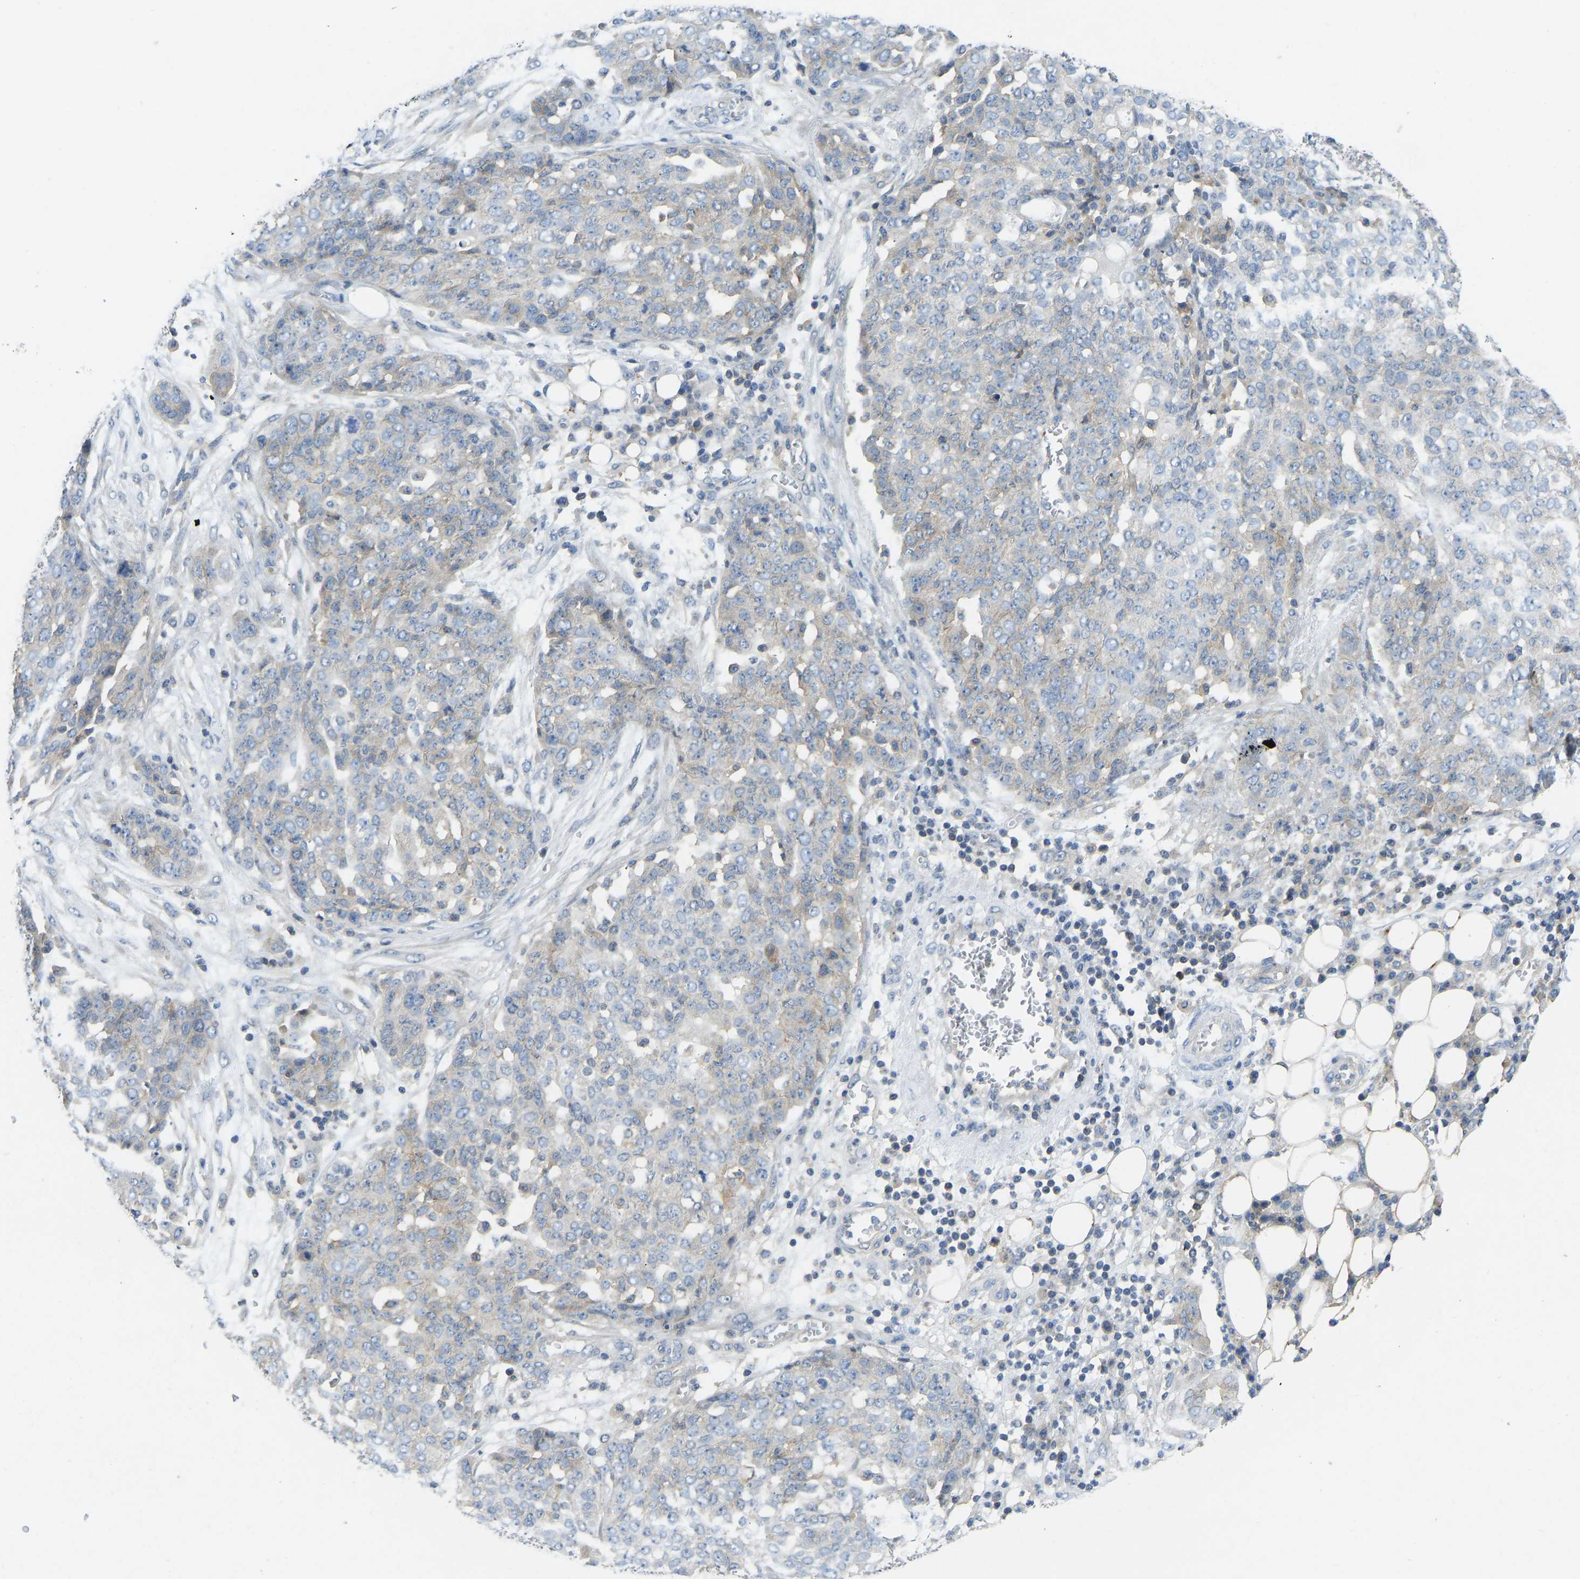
{"staining": {"intensity": "weak", "quantity": "<25%", "location": "cytoplasmic/membranous"}, "tissue": "ovarian cancer", "cell_type": "Tumor cells", "image_type": "cancer", "snomed": [{"axis": "morphology", "description": "Cystadenocarcinoma, serous, NOS"}, {"axis": "topography", "description": "Soft tissue"}, {"axis": "topography", "description": "Ovary"}], "caption": "This photomicrograph is of serous cystadenocarcinoma (ovarian) stained with IHC to label a protein in brown with the nuclei are counter-stained blue. There is no positivity in tumor cells.", "gene": "NDRG3", "patient": {"sex": "female", "age": 57}}